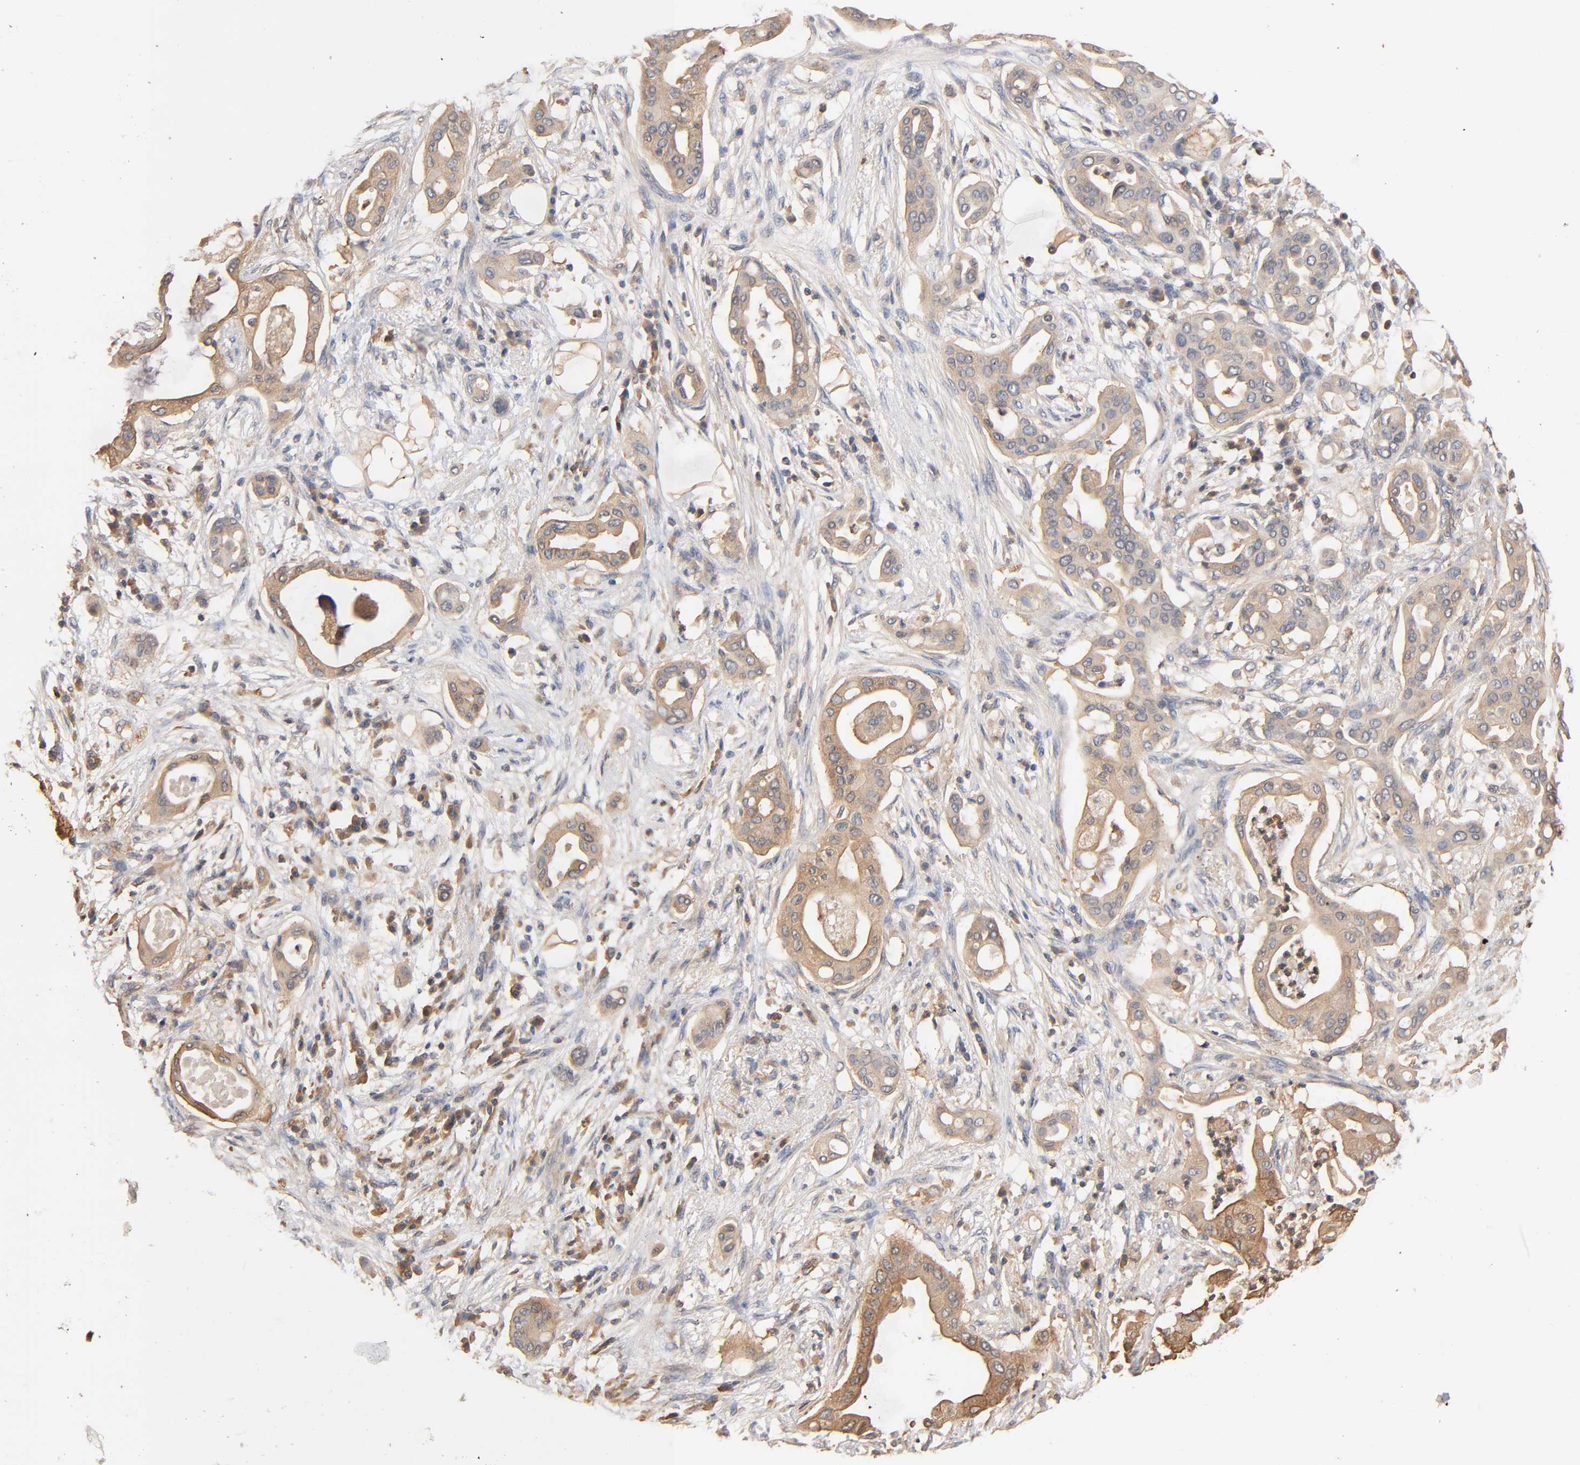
{"staining": {"intensity": "weak", "quantity": ">75%", "location": "cytoplasmic/membranous"}, "tissue": "pancreatic cancer", "cell_type": "Tumor cells", "image_type": "cancer", "snomed": [{"axis": "morphology", "description": "Adenocarcinoma, NOS"}, {"axis": "morphology", "description": "Adenocarcinoma, metastatic, NOS"}, {"axis": "topography", "description": "Lymph node"}, {"axis": "topography", "description": "Pancreas"}, {"axis": "topography", "description": "Duodenum"}], "caption": "Pancreatic adenocarcinoma stained with DAB immunohistochemistry (IHC) demonstrates low levels of weak cytoplasmic/membranous positivity in approximately >75% of tumor cells.", "gene": "ALDOA", "patient": {"sex": "female", "age": 64}}